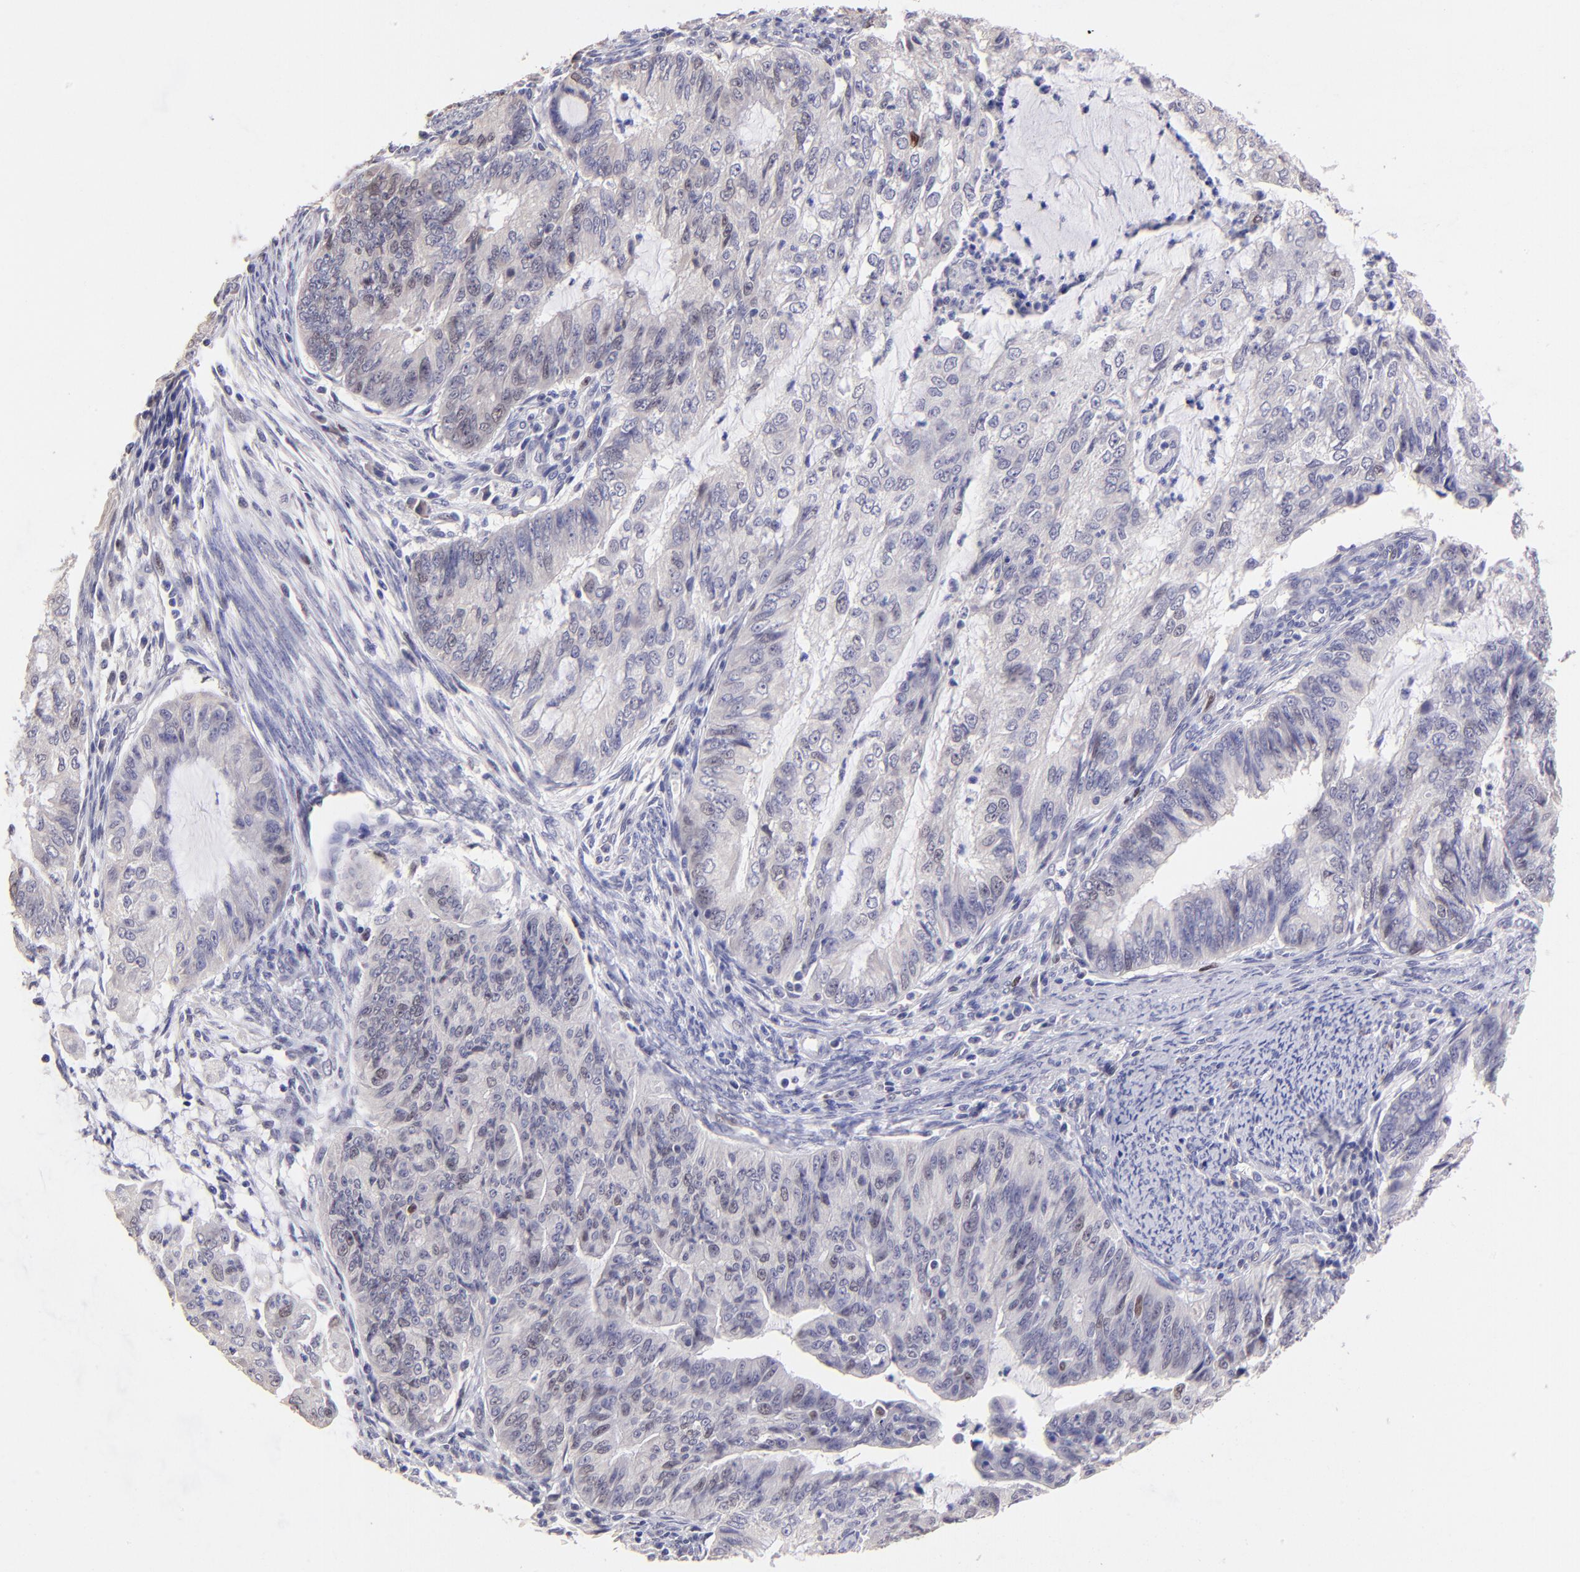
{"staining": {"intensity": "weak", "quantity": "25%-75%", "location": "nuclear"}, "tissue": "endometrial cancer", "cell_type": "Tumor cells", "image_type": "cancer", "snomed": [{"axis": "morphology", "description": "Adenocarcinoma, NOS"}, {"axis": "topography", "description": "Endometrium"}], "caption": "About 25%-75% of tumor cells in human endometrial cancer (adenocarcinoma) reveal weak nuclear protein staining as visualized by brown immunohistochemical staining.", "gene": "DNMT1", "patient": {"sex": "female", "age": 75}}